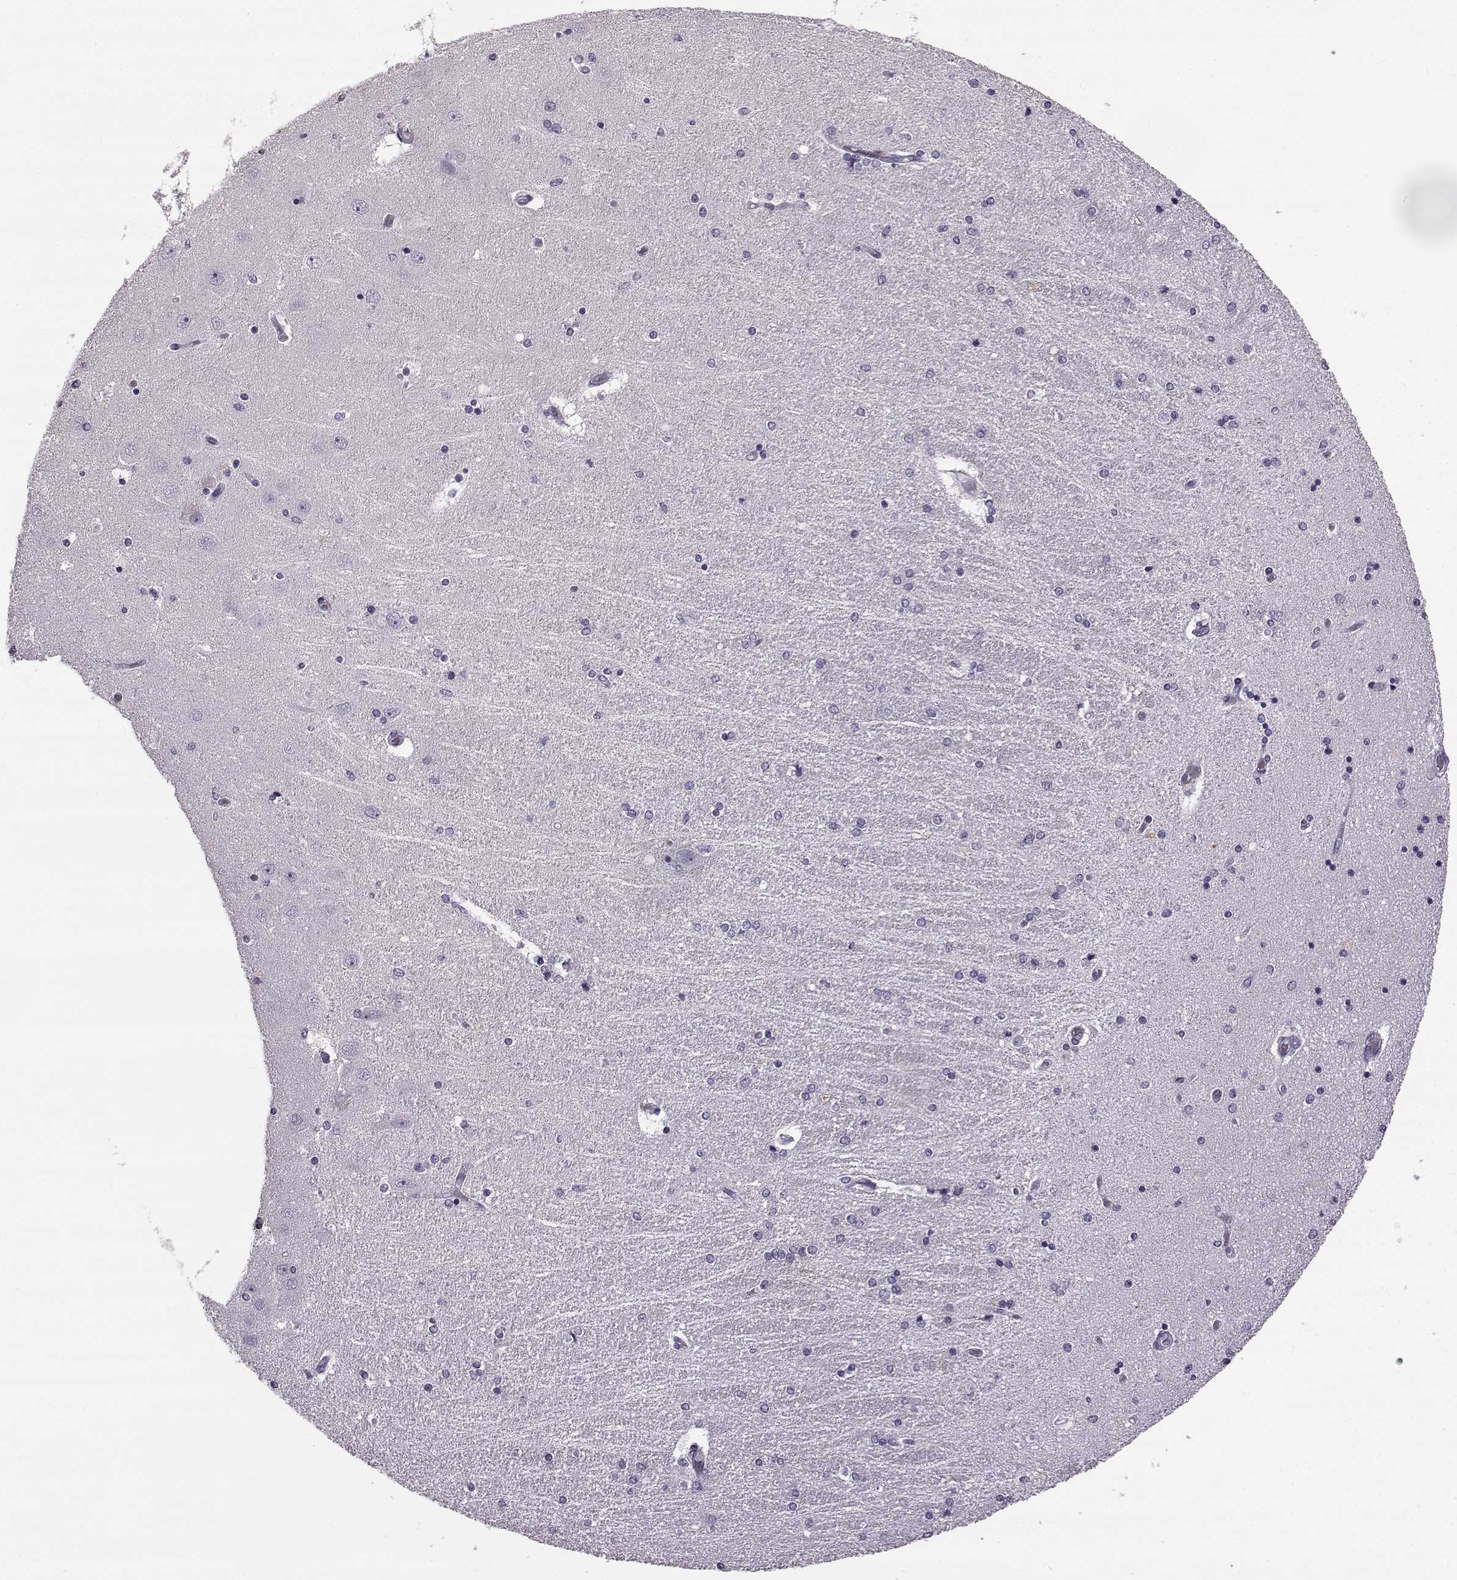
{"staining": {"intensity": "negative", "quantity": "none", "location": "none"}, "tissue": "hippocampus", "cell_type": "Glial cells", "image_type": "normal", "snomed": [{"axis": "morphology", "description": "Normal tissue, NOS"}, {"axis": "topography", "description": "Hippocampus"}], "caption": "High power microscopy histopathology image of an immunohistochemistry (IHC) photomicrograph of benign hippocampus, revealing no significant staining in glial cells.", "gene": "ODAD4", "patient": {"sex": "female", "age": 54}}